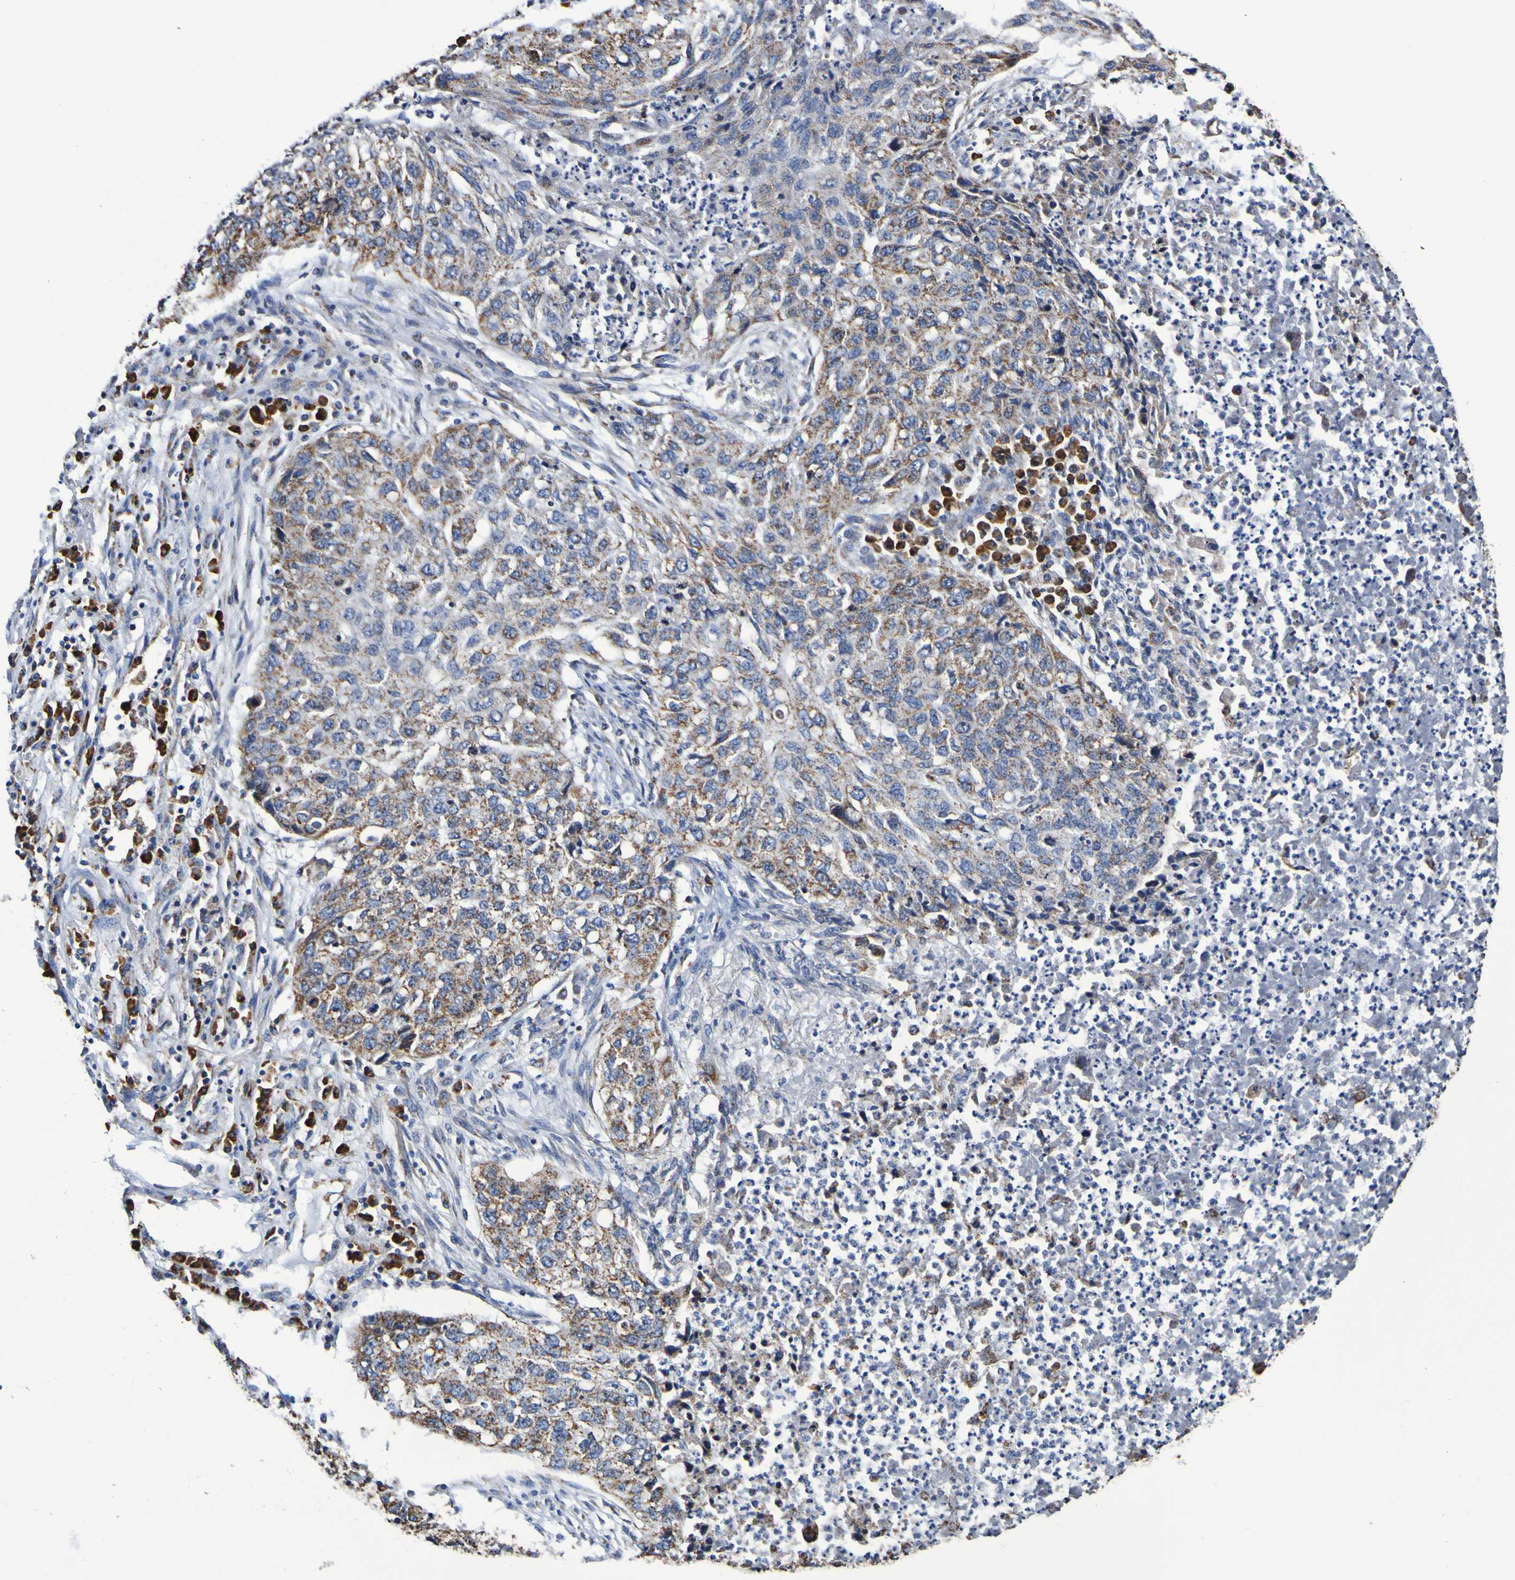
{"staining": {"intensity": "moderate", "quantity": ">75%", "location": "cytoplasmic/membranous"}, "tissue": "lung cancer", "cell_type": "Tumor cells", "image_type": "cancer", "snomed": [{"axis": "morphology", "description": "Squamous cell carcinoma, NOS"}, {"axis": "topography", "description": "Lung"}], "caption": "This photomicrograph shows immunohistochemistry staining of human lung cancer, with medium moderate cytoplasmic/membranous expression in about >75% of tumor cells.", "gene": "IL18R1", "patient": {"sex": "female", "age": 63}}